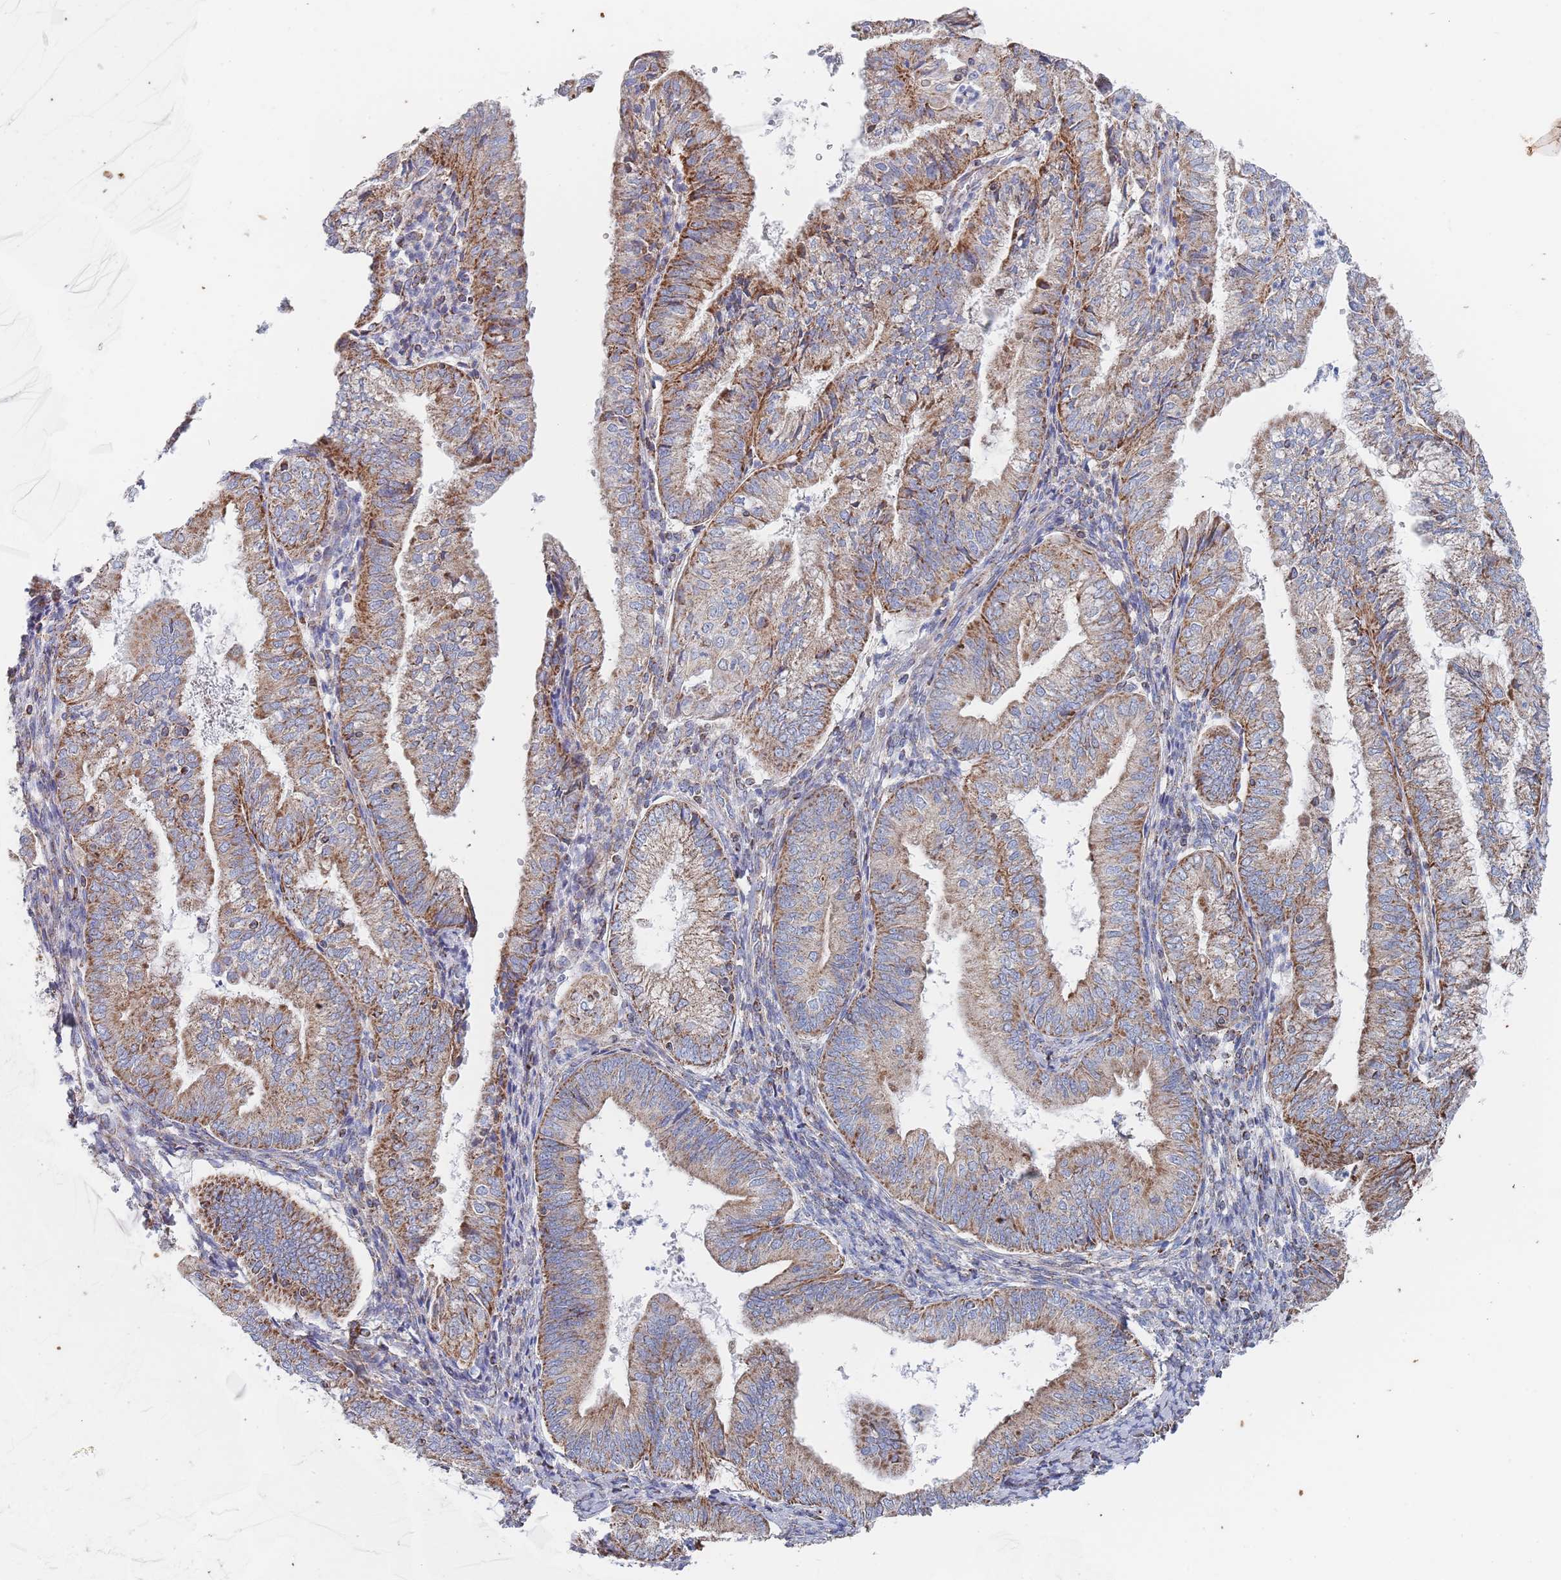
{"staining": {"intensity": "moderate", "quantity": ">75%", "location": "cytoplasmic/membranous"}, "tissue": "endometrial cancer", "cell_type": "Tumor cells", "image_type": "cancer", "snomed": [{"axis": "morphology", "description": "Adenocarcinoma, NOS"}, {"axis": "topography", "description": "Endometrium"}], "caption": "A micrograph of endometrial cancer (adenocarcinoma) stained for a protein displays moderate cytoplasmic/membranous brown staining in tumor cells. The staining is performed using DAB brown chromogen to label protein expression. The nuclei are counter-stained blue using hematoxylin.", "gene": "IKZF4", "patient": {"sex": "female", "age": 55}}